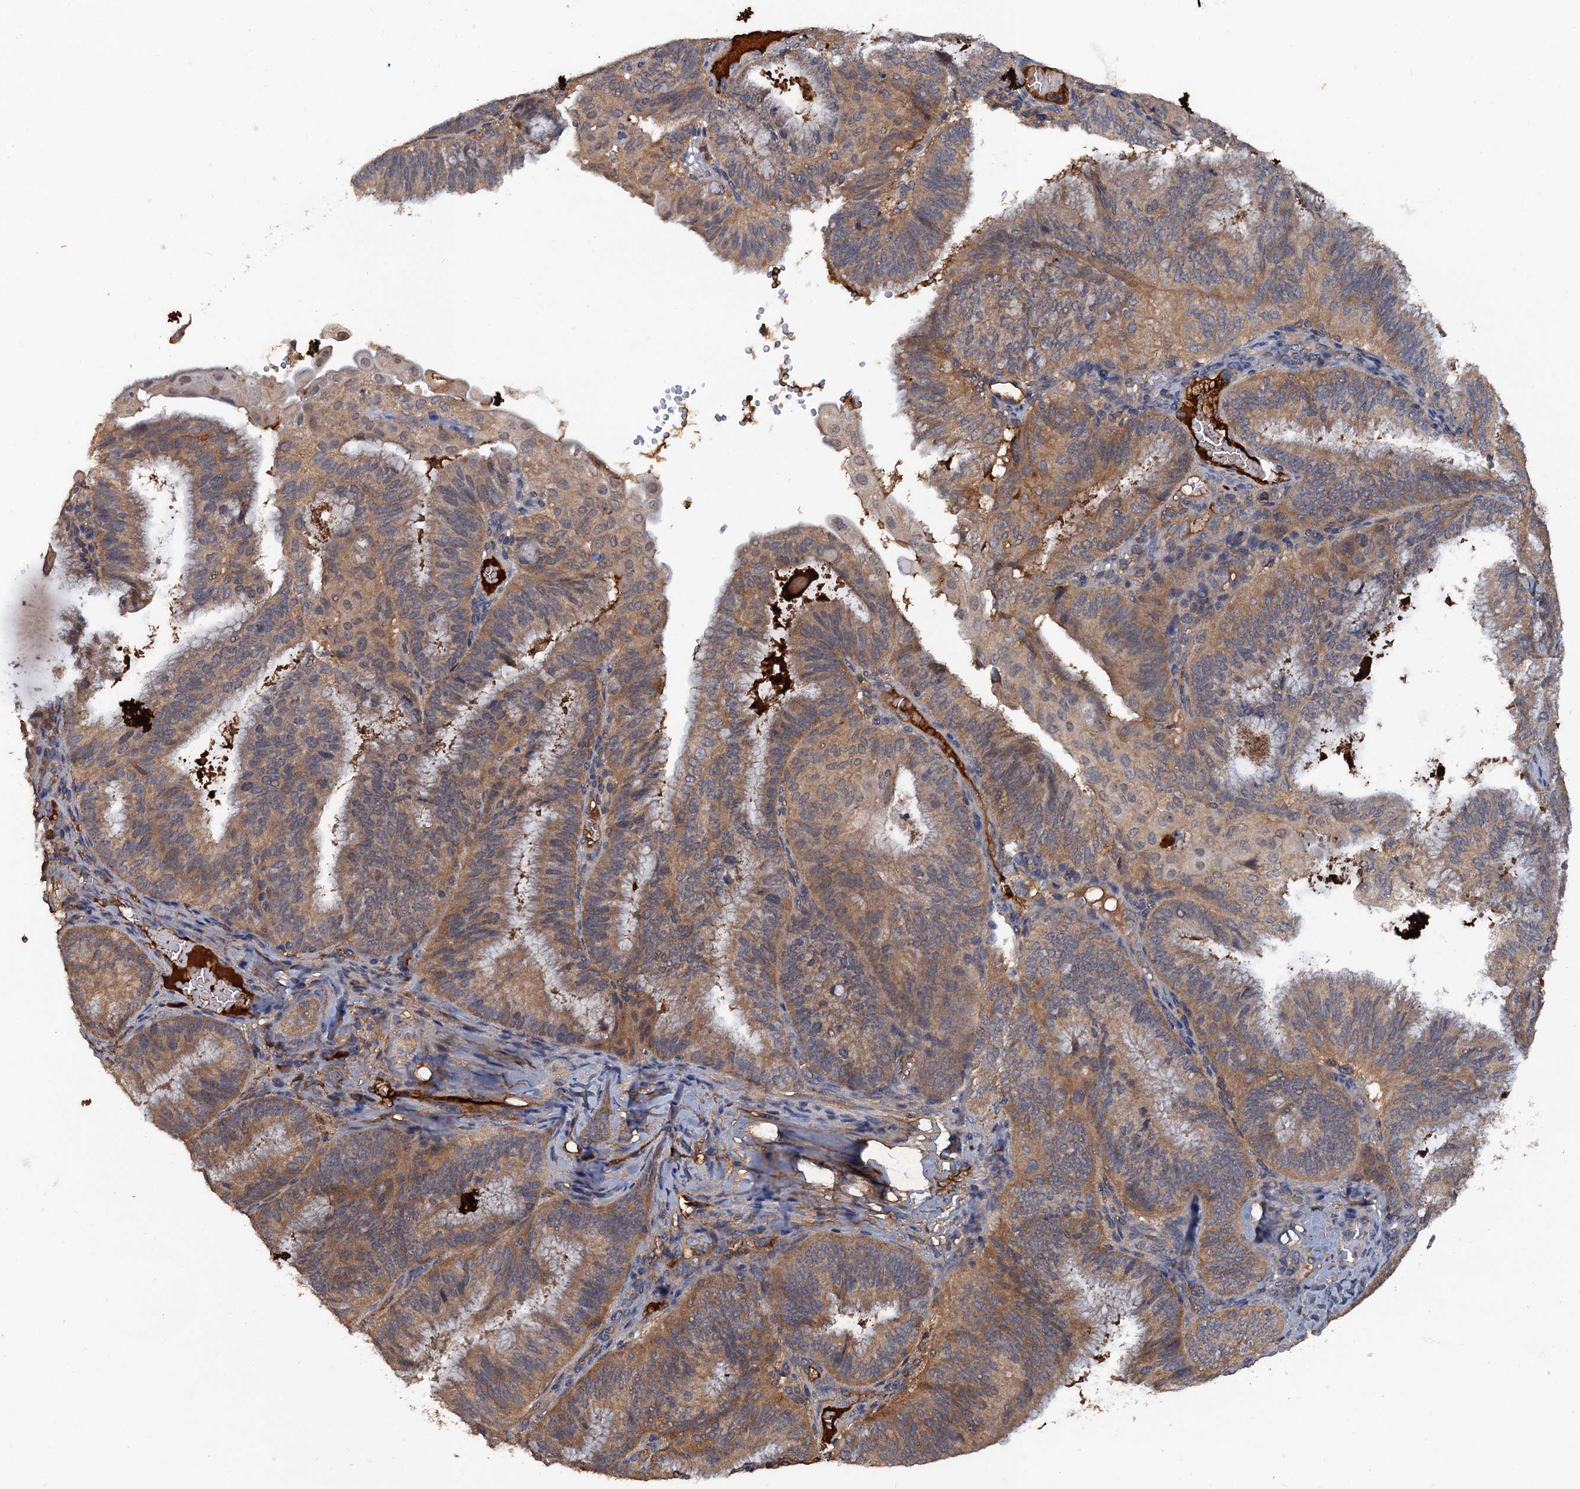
{"staining": {"intensity": "moderate", "quantity": "25%-75%", "location": "cytoplasmic/membranous"}, "tissue": "endometrial cancer", "cell_type": "Tumor cells", "image_type": "cancer", "snomed": [{"axis": "morphology", "description": "Adenocarcinoma, NOS"}, {"axis": "topography", "description": "Endometrium"}], "caption": "This histopathology image displays endometrial adenocarcinoma stained with immunohistochemistry to label a protein in brown. The cytoplasmic/membranous of tumor cells show moderate positivity for the protein. Nuclei are counter-stained blue.", "gene": "HAPLN3", "patient": {"sex": "female", "age": 49}}